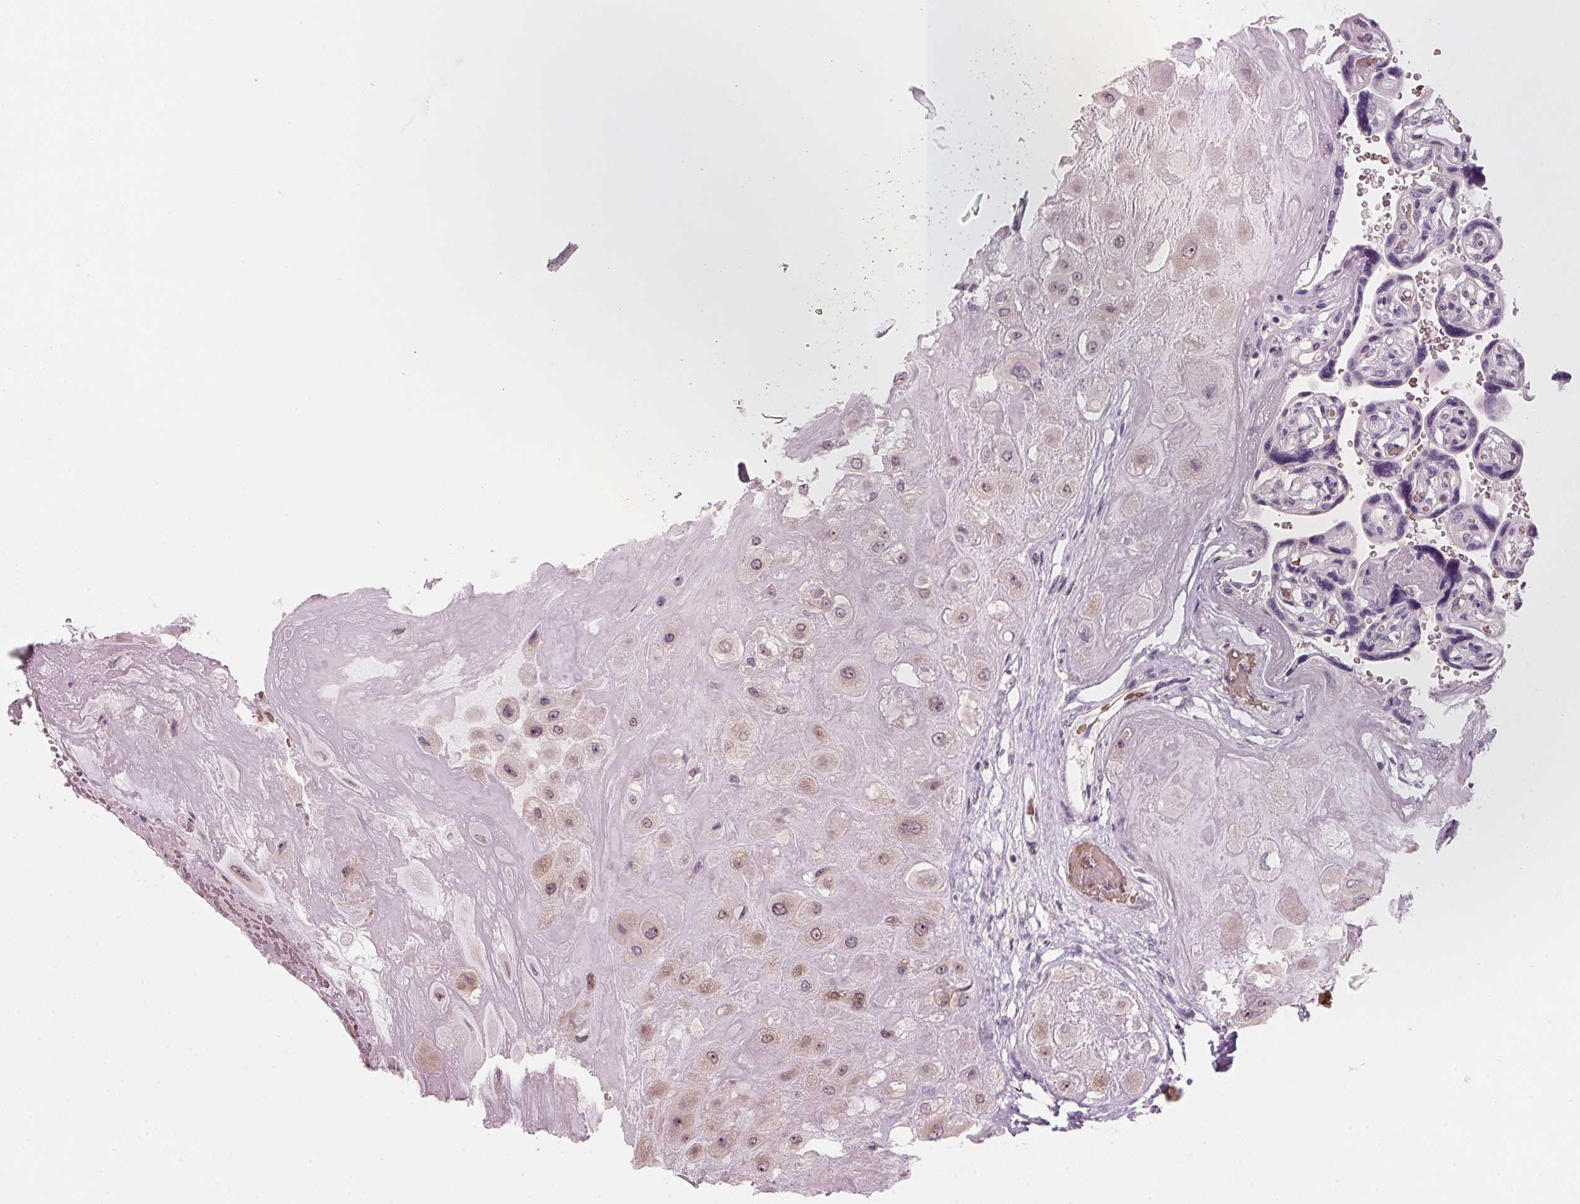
{"staining": {"intensity": "weak", "quantity": "25%-75%", "location": "cytoplasmic/membranous,nuclear"}, "tissue": "placenta", "cell_type": "Decidual cells", "image_type": "normal", "snomed": [{"axis": "morphology", "description": "Normal tissue, NOS"}, {"axis": "topography", "description": "Placenta"}], "caption": "High-magnification brightfield microscopy of normal placenta stained with DAB (3,3'-diaminobenzidine) (brown) and counterstained with hematoxylin (blue). decidual cells exhibit weak cytoplasmic/membranous,nuclear staining is identified in approximately25%-75% of cells.", "gene": "DNTTIP2", "patient": {"sex": "female", "age": 32}}